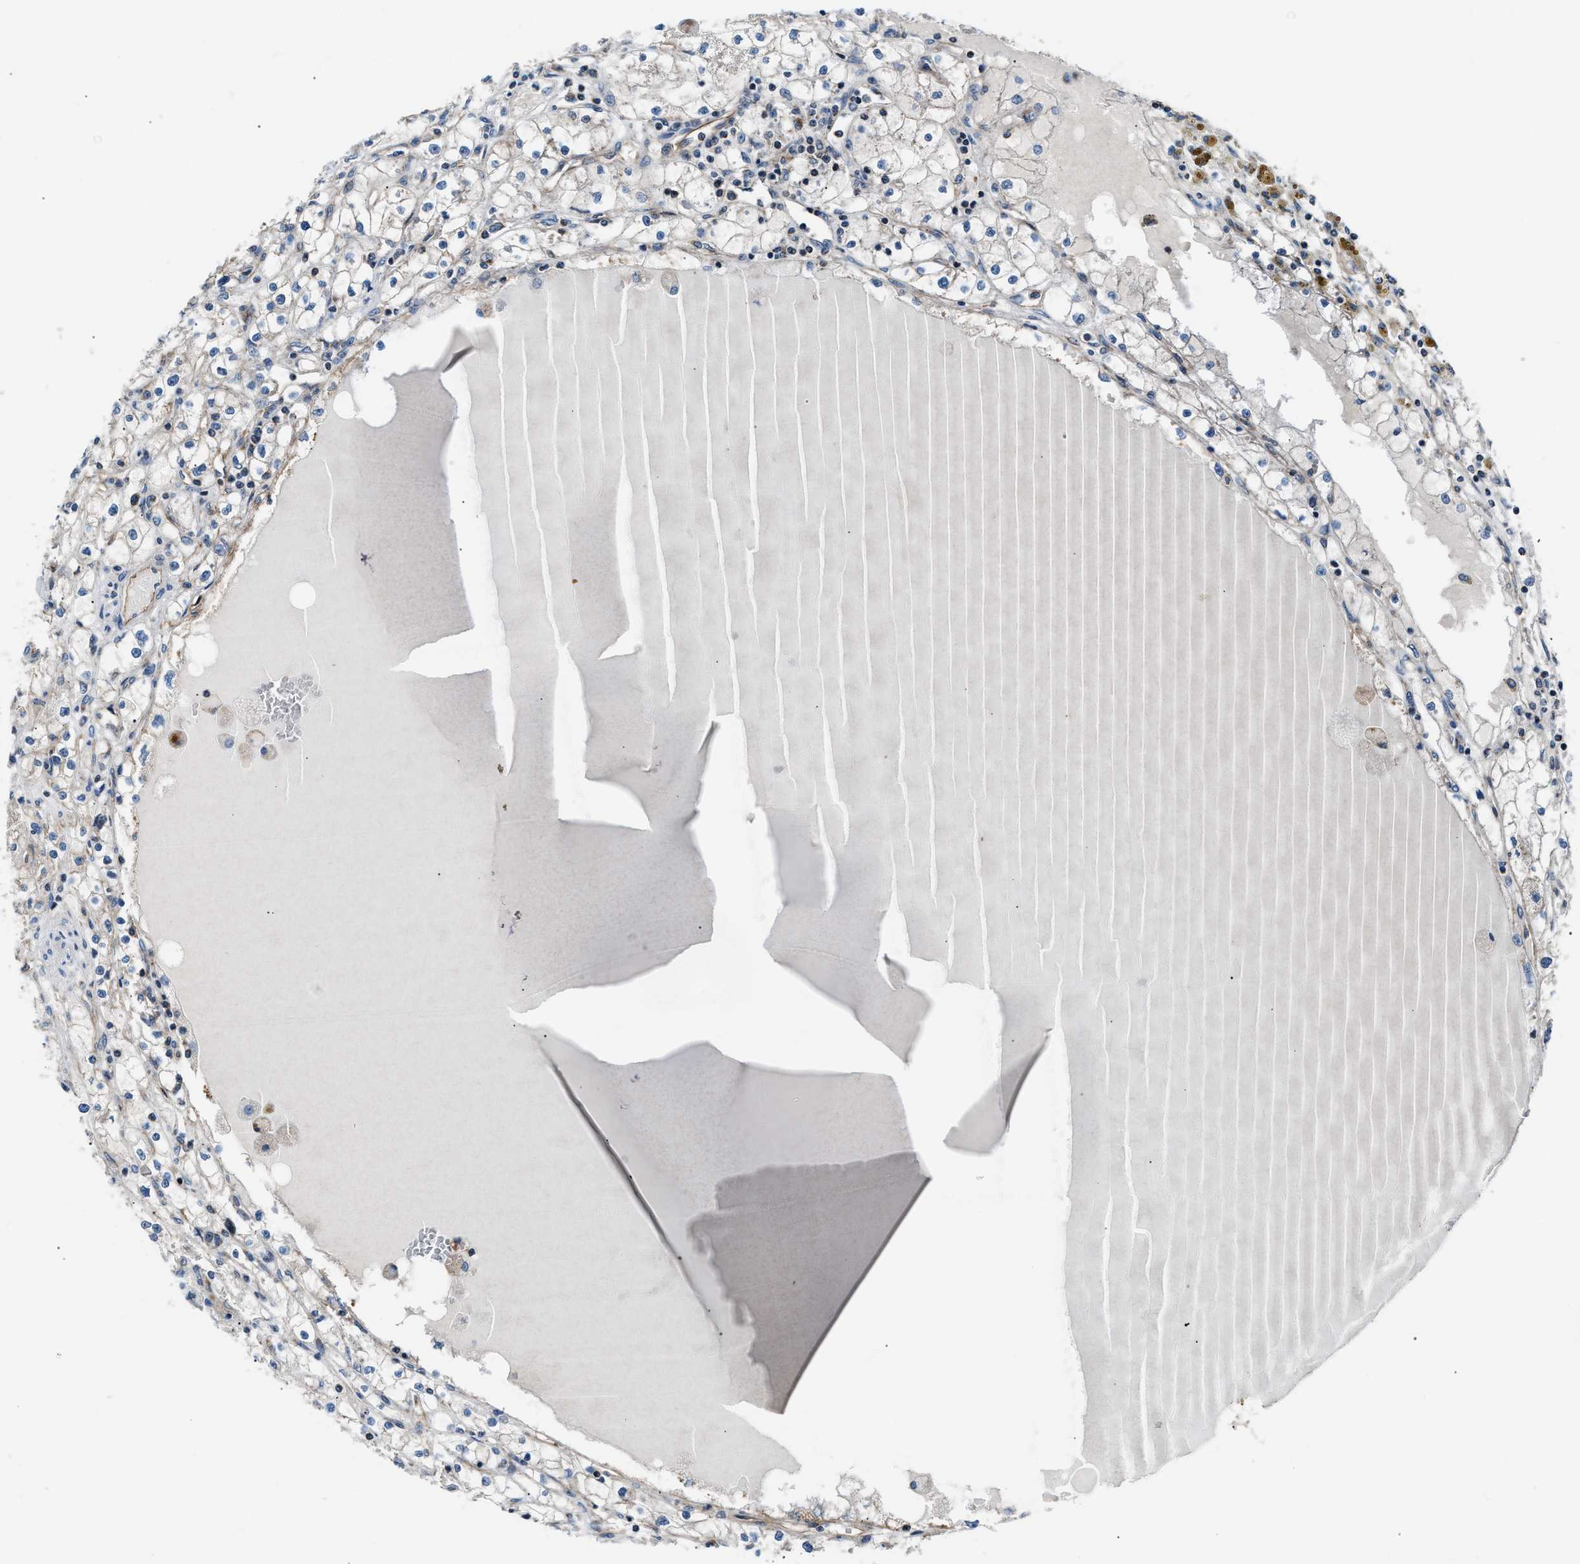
{"staining": {"intensity": "negative", "quantity": "none", "location": "none"}, "tissue": "renal cancer", "cell_type": "Tumor cells", "image_type": "cancer", "snomed": [{"axis": "morphology", "description": "Adenocarcinoma, NOS"}, {"axis": "topography", "description": "Kidney"}], "caption": "This is an immunohistochemistry photomicrograph of renal adenocarcinoma. There is no expression in tumor cells.", "gene": "GGCT", "patient": {"sex": "male", "age": 56}}